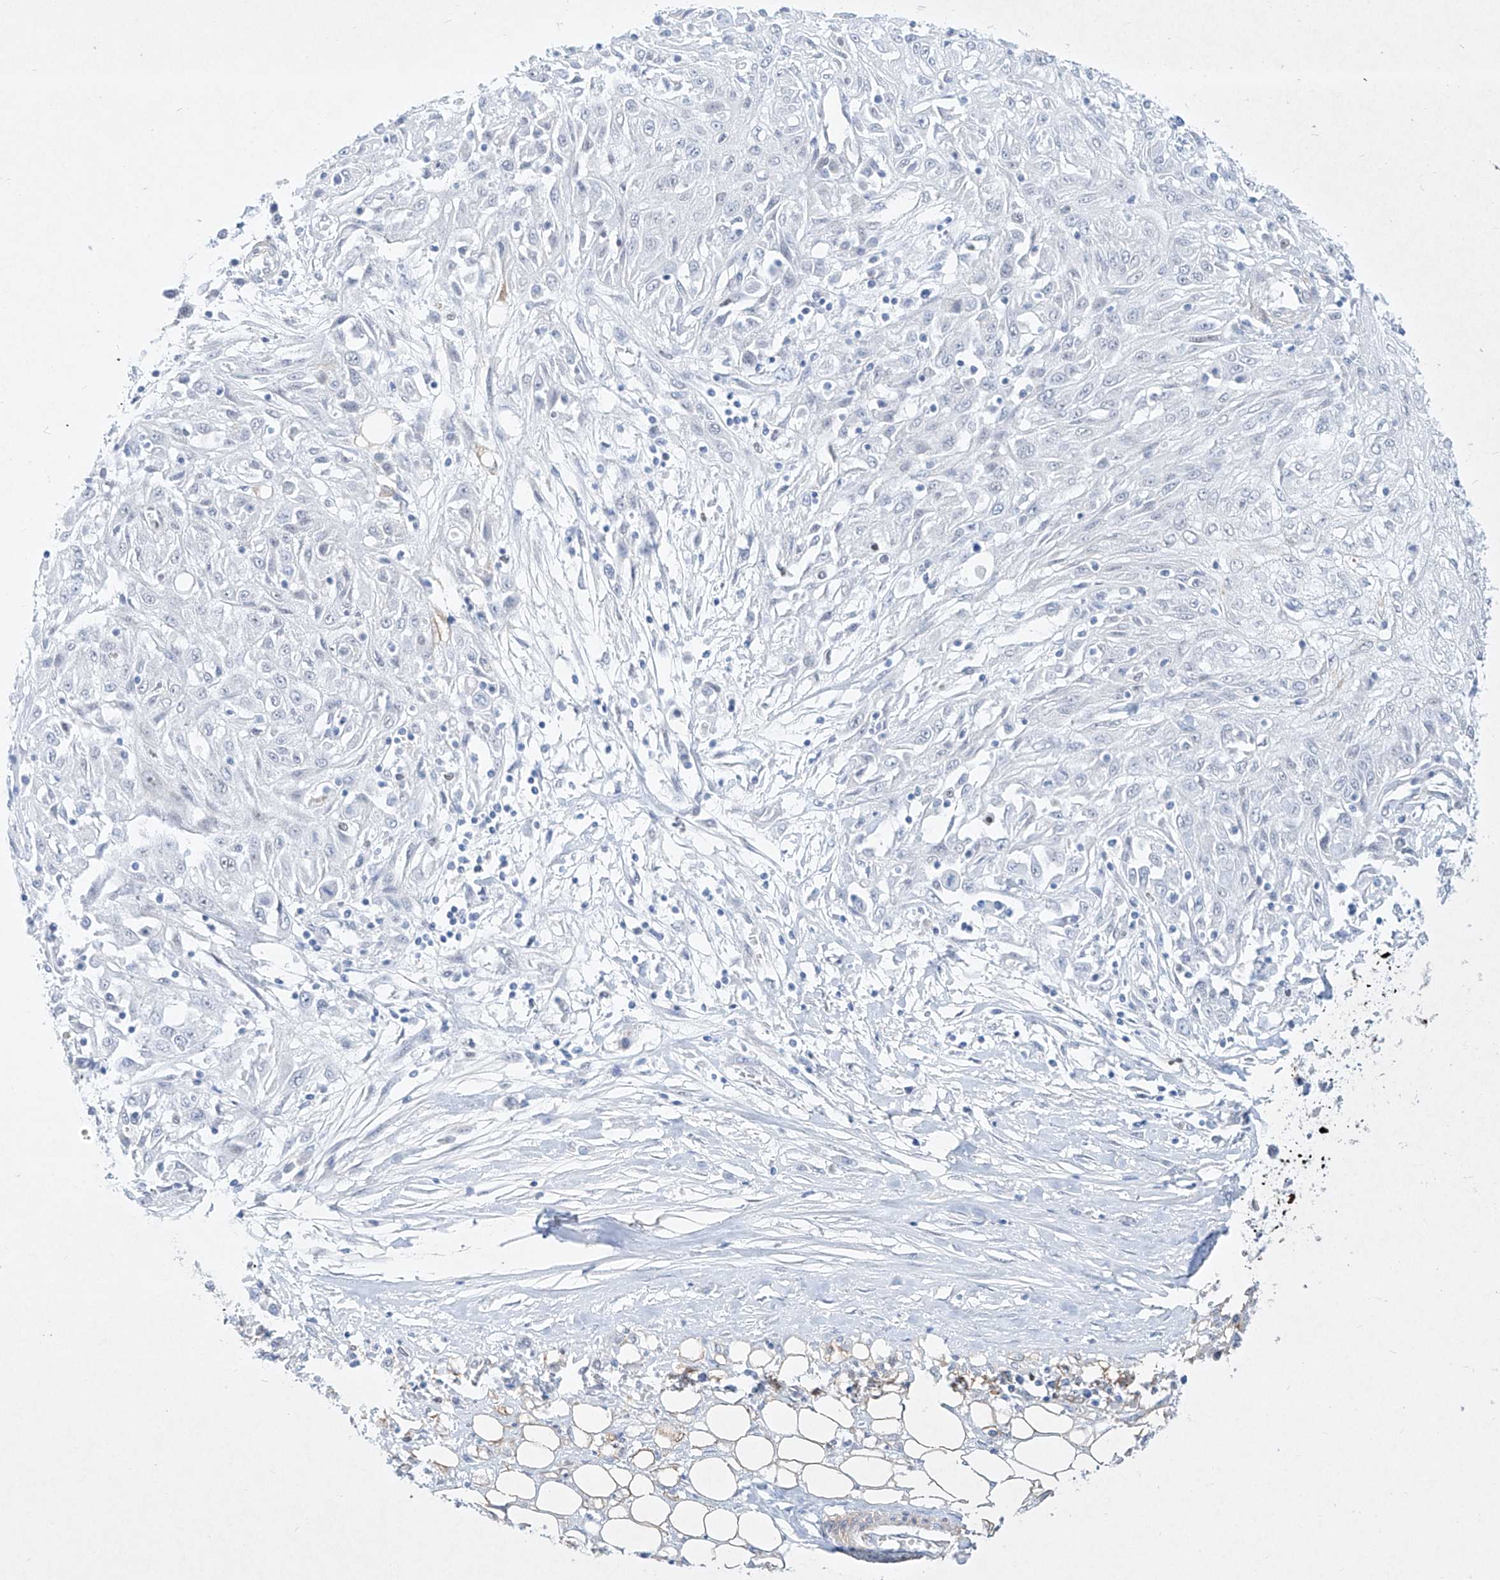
{"staining": {"intensity": "negative", "quantity": "none", "location": "none"}, "tissue": "skin cancer", "cell_type": "Tumor cells", "image_type": "cancer", "snomed": [{"axis": "morphology", "description": "Squamous cell carcinoma, NOS"}, {"axis": "morphology", "description": "Squamous cell carcinoma, metastatic, NOS"}, {"axis": "topography", "description": "Skin"}, {"axis": "topography", "description": "Lymph node"}], "caption": "A photomicrograph of skin cancer stained for a protein exhibits no brown staining in tumor cells.", "gene": "REEP2", "patient": {"sex": "male", "age": 75}}